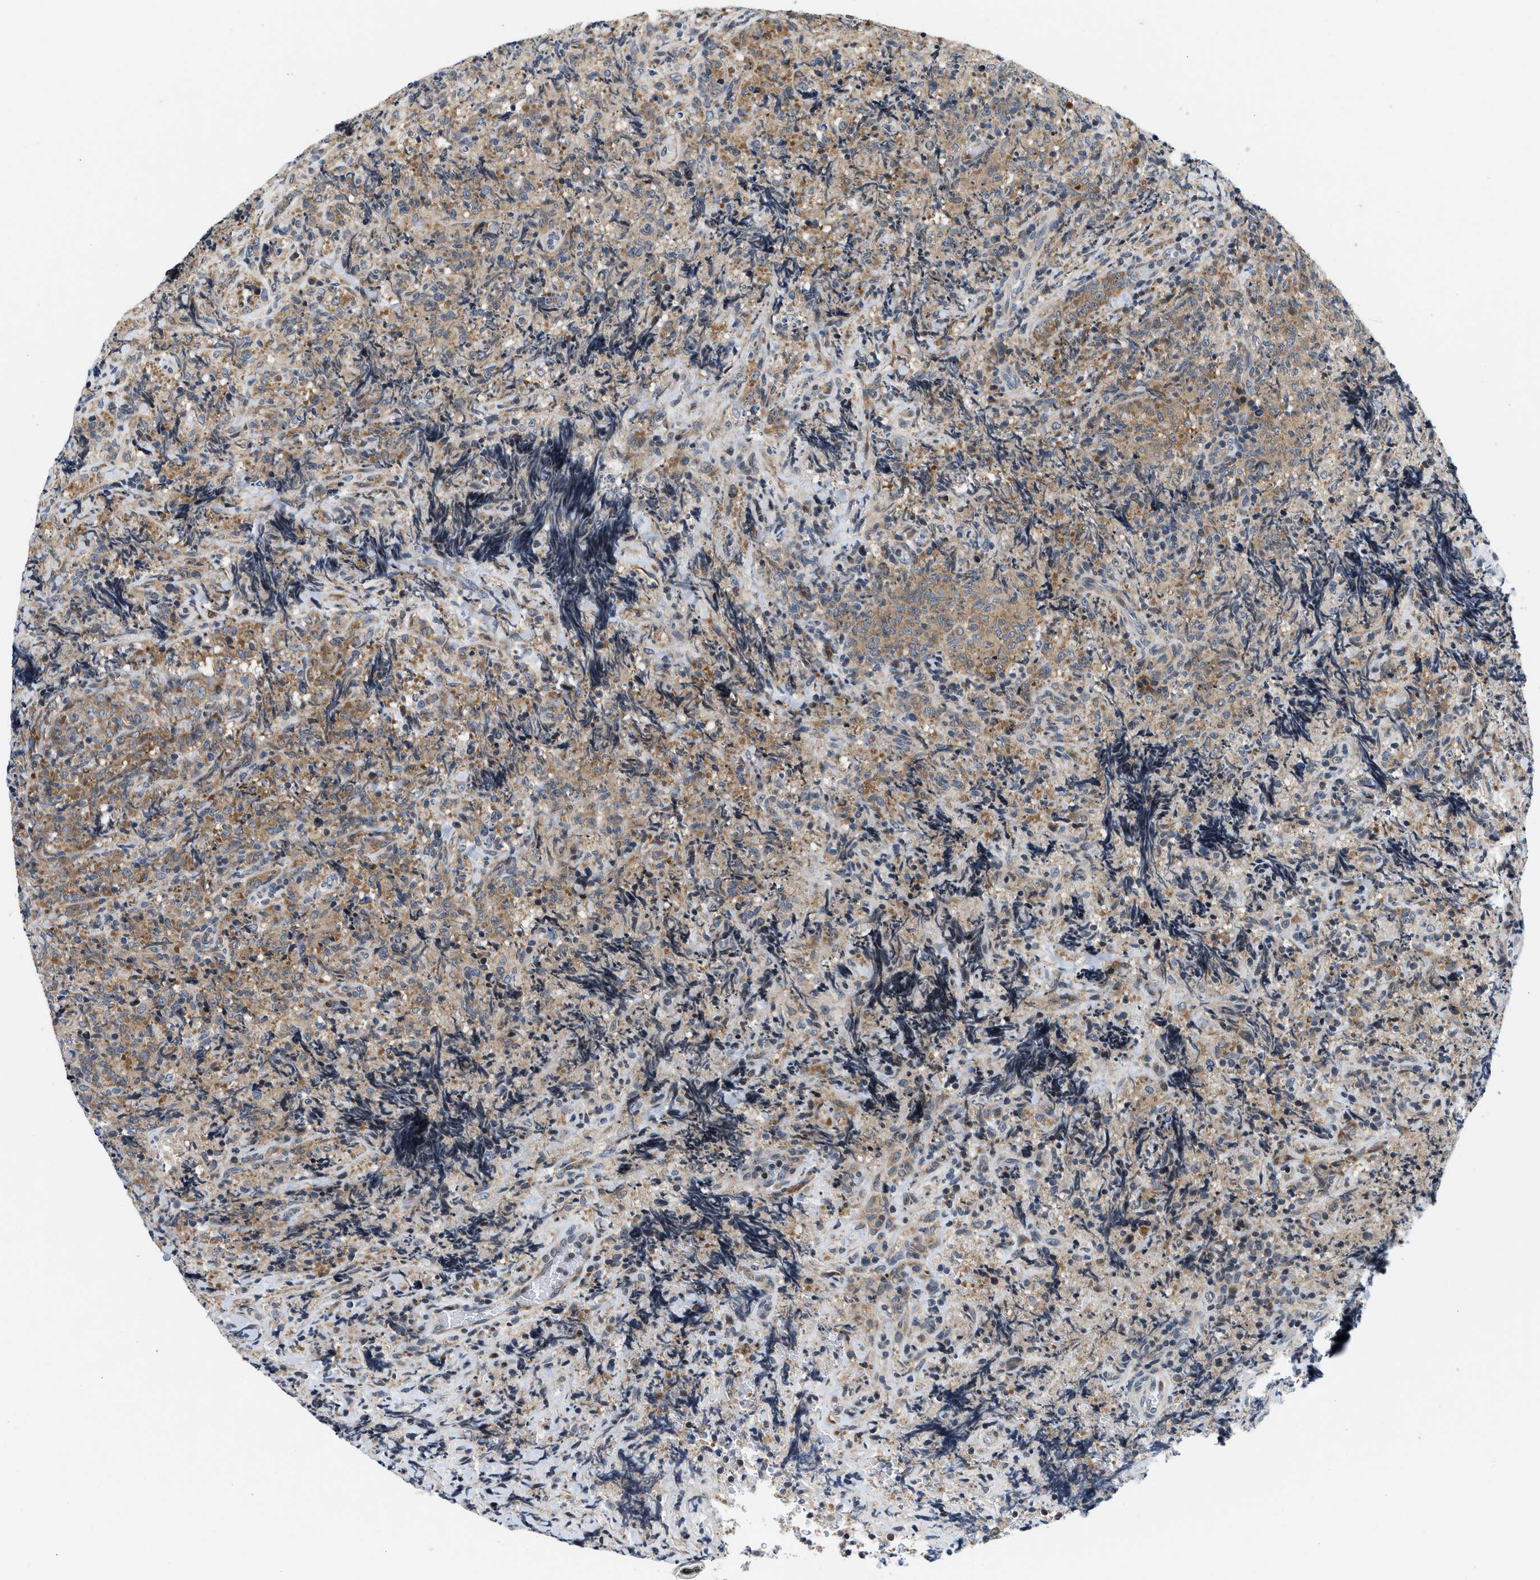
{"staining": {"intensity": "moderate", "quantity": "25%-75%", "location": "cytoplasmic/membranous"}, "tissue": "lymphoma", "cell_type": "Tumor cells", "image_type": "cancer", "snomed": [{"axis": "morphology", "description": "Malignant lymphoma, non-Hodgkin's type, High grade"}, {"axis": "topography", "description": "Tonsil"}], "caption": "A medium amount of moderate cytoplasmic/membranous positivity is appreciated in about 25%-75% of tumor cells in high-grade malignant lymphoma, non-Hodgkin's type tissue.", "gene": "IKBKE", "patient": {"sex": "female", "age": 36}}